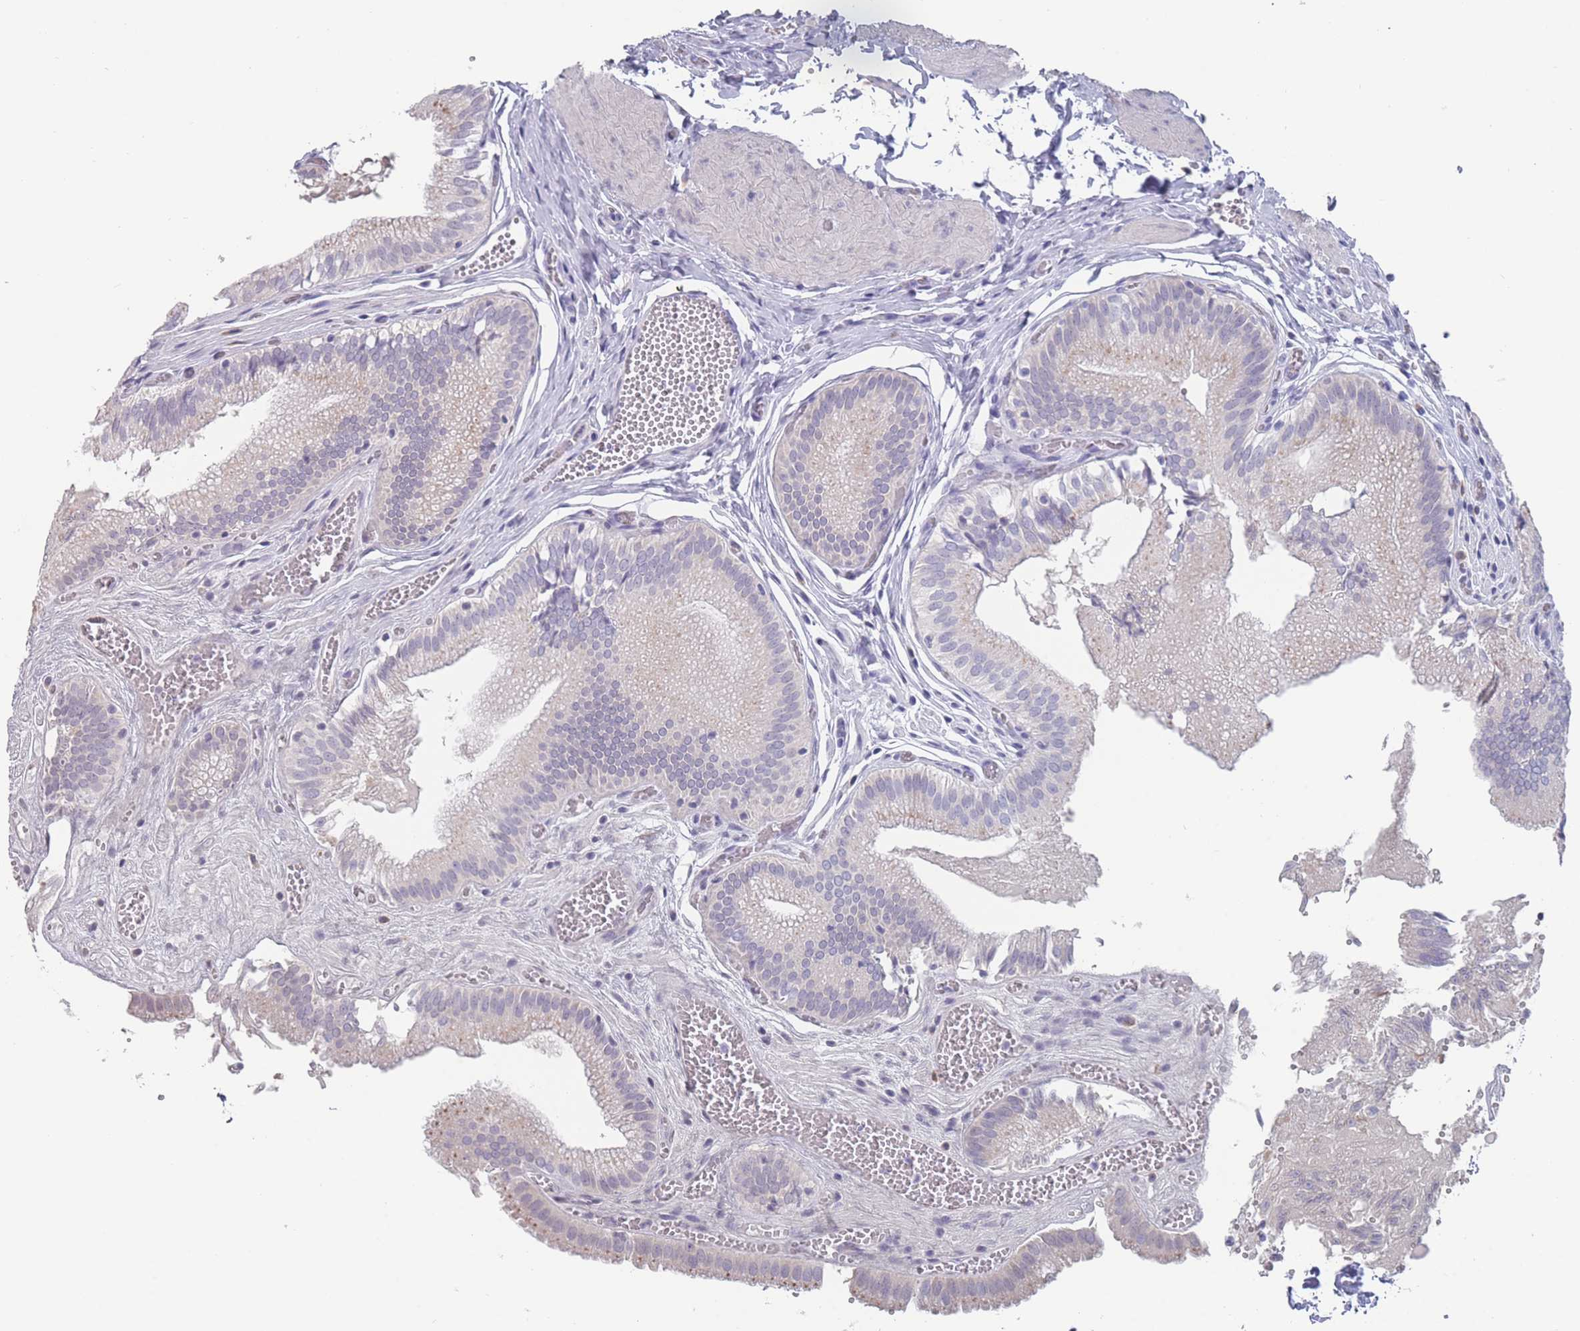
{"staining": {"intensity": "weak", "quantity": "<25%", "location": "cytoplasmic/membranous"}, "tissue": "gallbladder", "cell_type": "Glandular cells", "image_type": "normal", "snomed": [{"axis": "morphology", "description": "Normal tissue, NOS"}, {"axis": "topography", "description": "Gallbladder"}, {"axis": "topography", "description": "Peripheral nerve tissue"}], "caption": "IHC micrograph of unremarkable gallbladder: human gallbladder stained with DAB (3,3'-diaminobenzidine) shows no significant protein positivity in glandular cells.", "gene": "CYP51A1", "patient": {"sex": "male", "age": 17}}